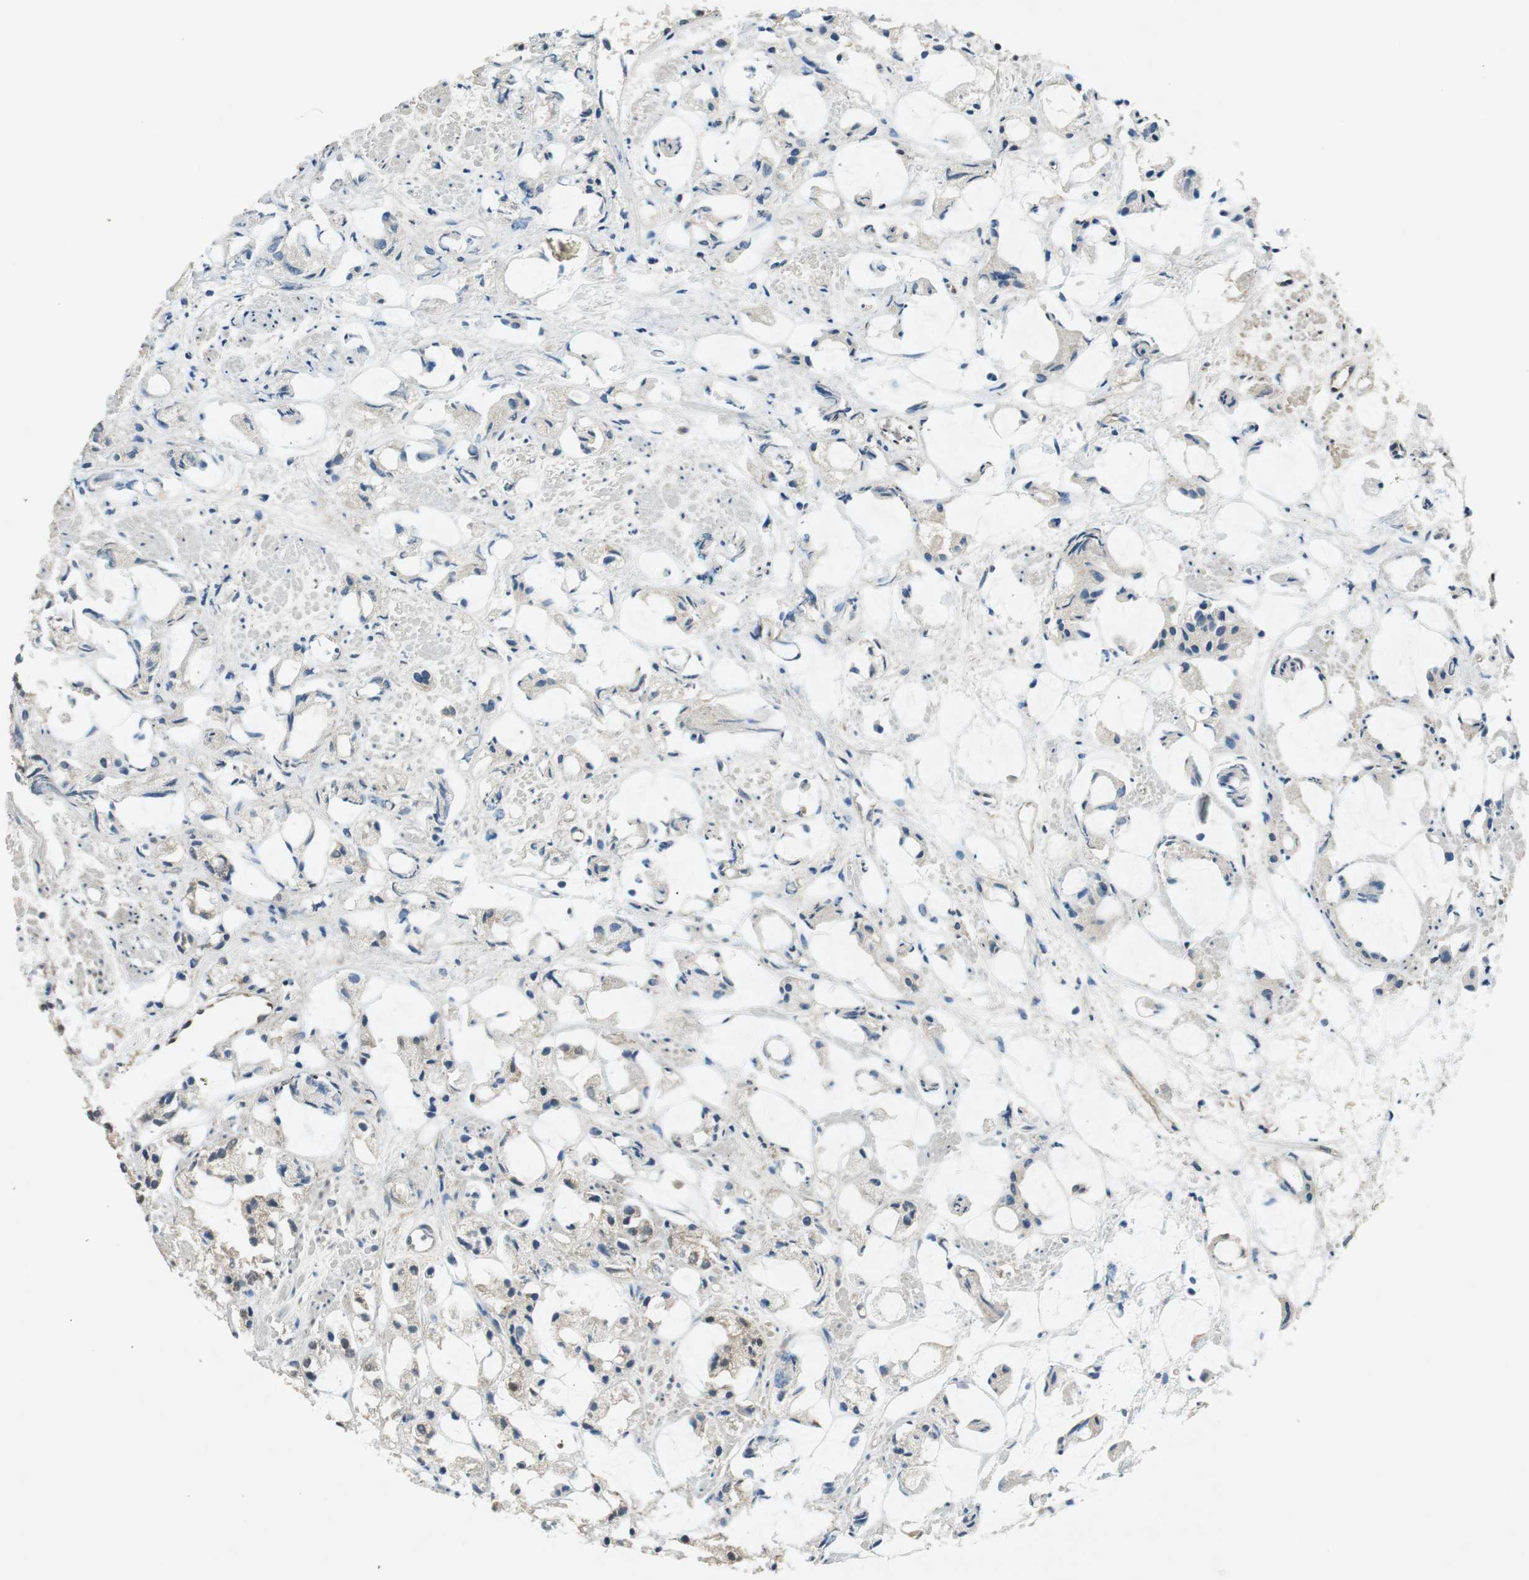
{"staining": {"intensity": "weak", "quantity": "<25%", "location": "cytoplasmic/membranous"}, "tissue": "prostate cancer", "cell_type": "Tumor cells", "image_type": "cancer", "snomed": [{"axis": "morphology", "description": "Adenocarcinoma, High grade"}, {"axis": "topography", "description": "Prostate"}], "caption": "Tumor cells show no significant expression in prostate cancer (adenocarcinoma (high-grade)). (IHC, brightfield microscopy, high magnification).", "gene": "PSMB4", "patient": {"sex": "male", "age": 85}}